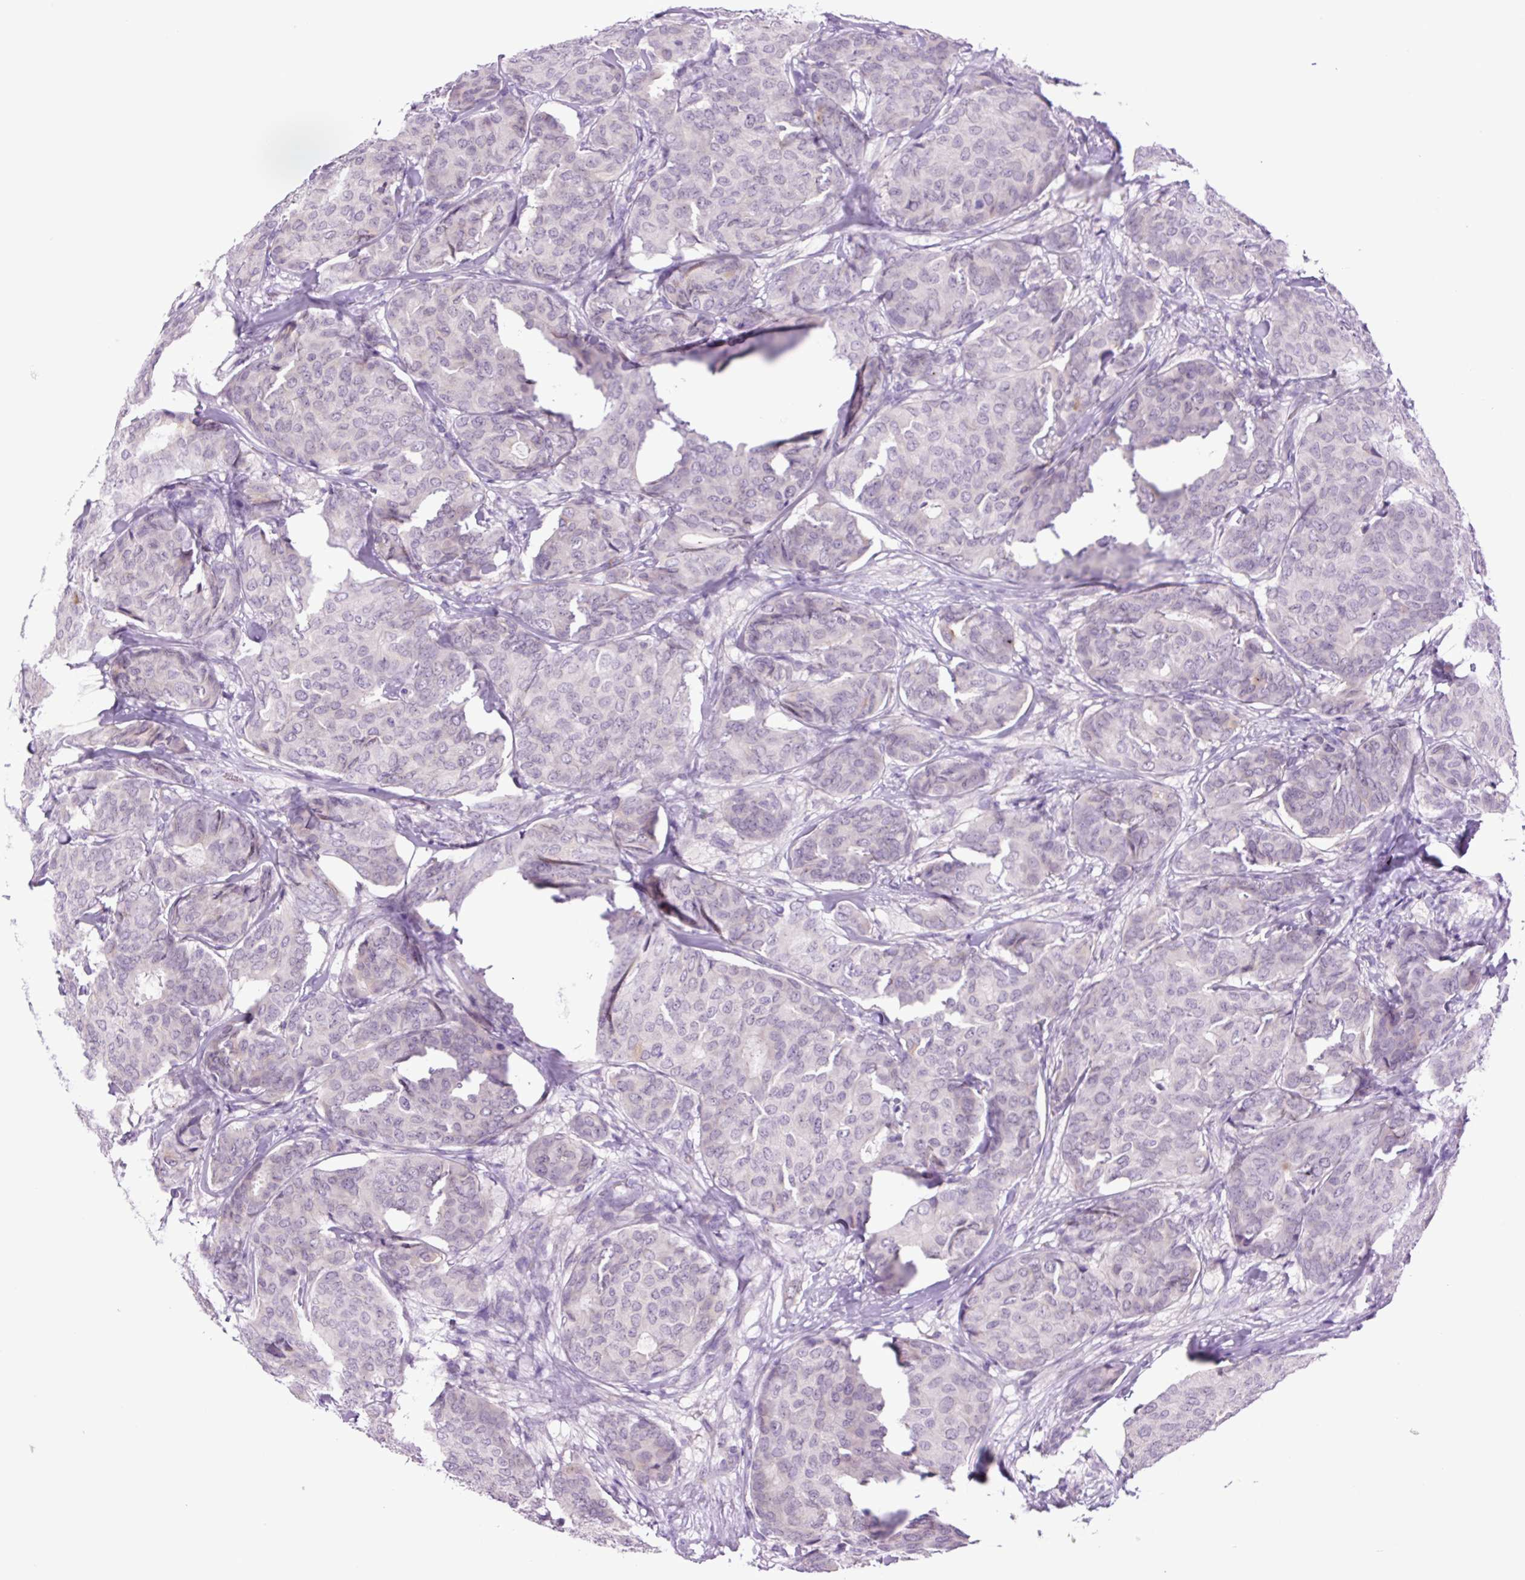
{"staining": {"intensity": "negative", "quantity": "none", "location": "none"}, "tissue": "breast cancer", "cell_type": "Tumor cells", "image_type": "cancer", "snomed": [{"axis": "morphology", "description": "Duct carcinoma"}, {"axis": "topography", "description": "Breast"}], "caption": "IHC image of neoplastic tissue: human breast invasive ductal carcinoma stained with DAB displays no significant protein expression in tumor cells.", "gene": "MFSD3", "patient": {"sex": "female", "age": 75}}